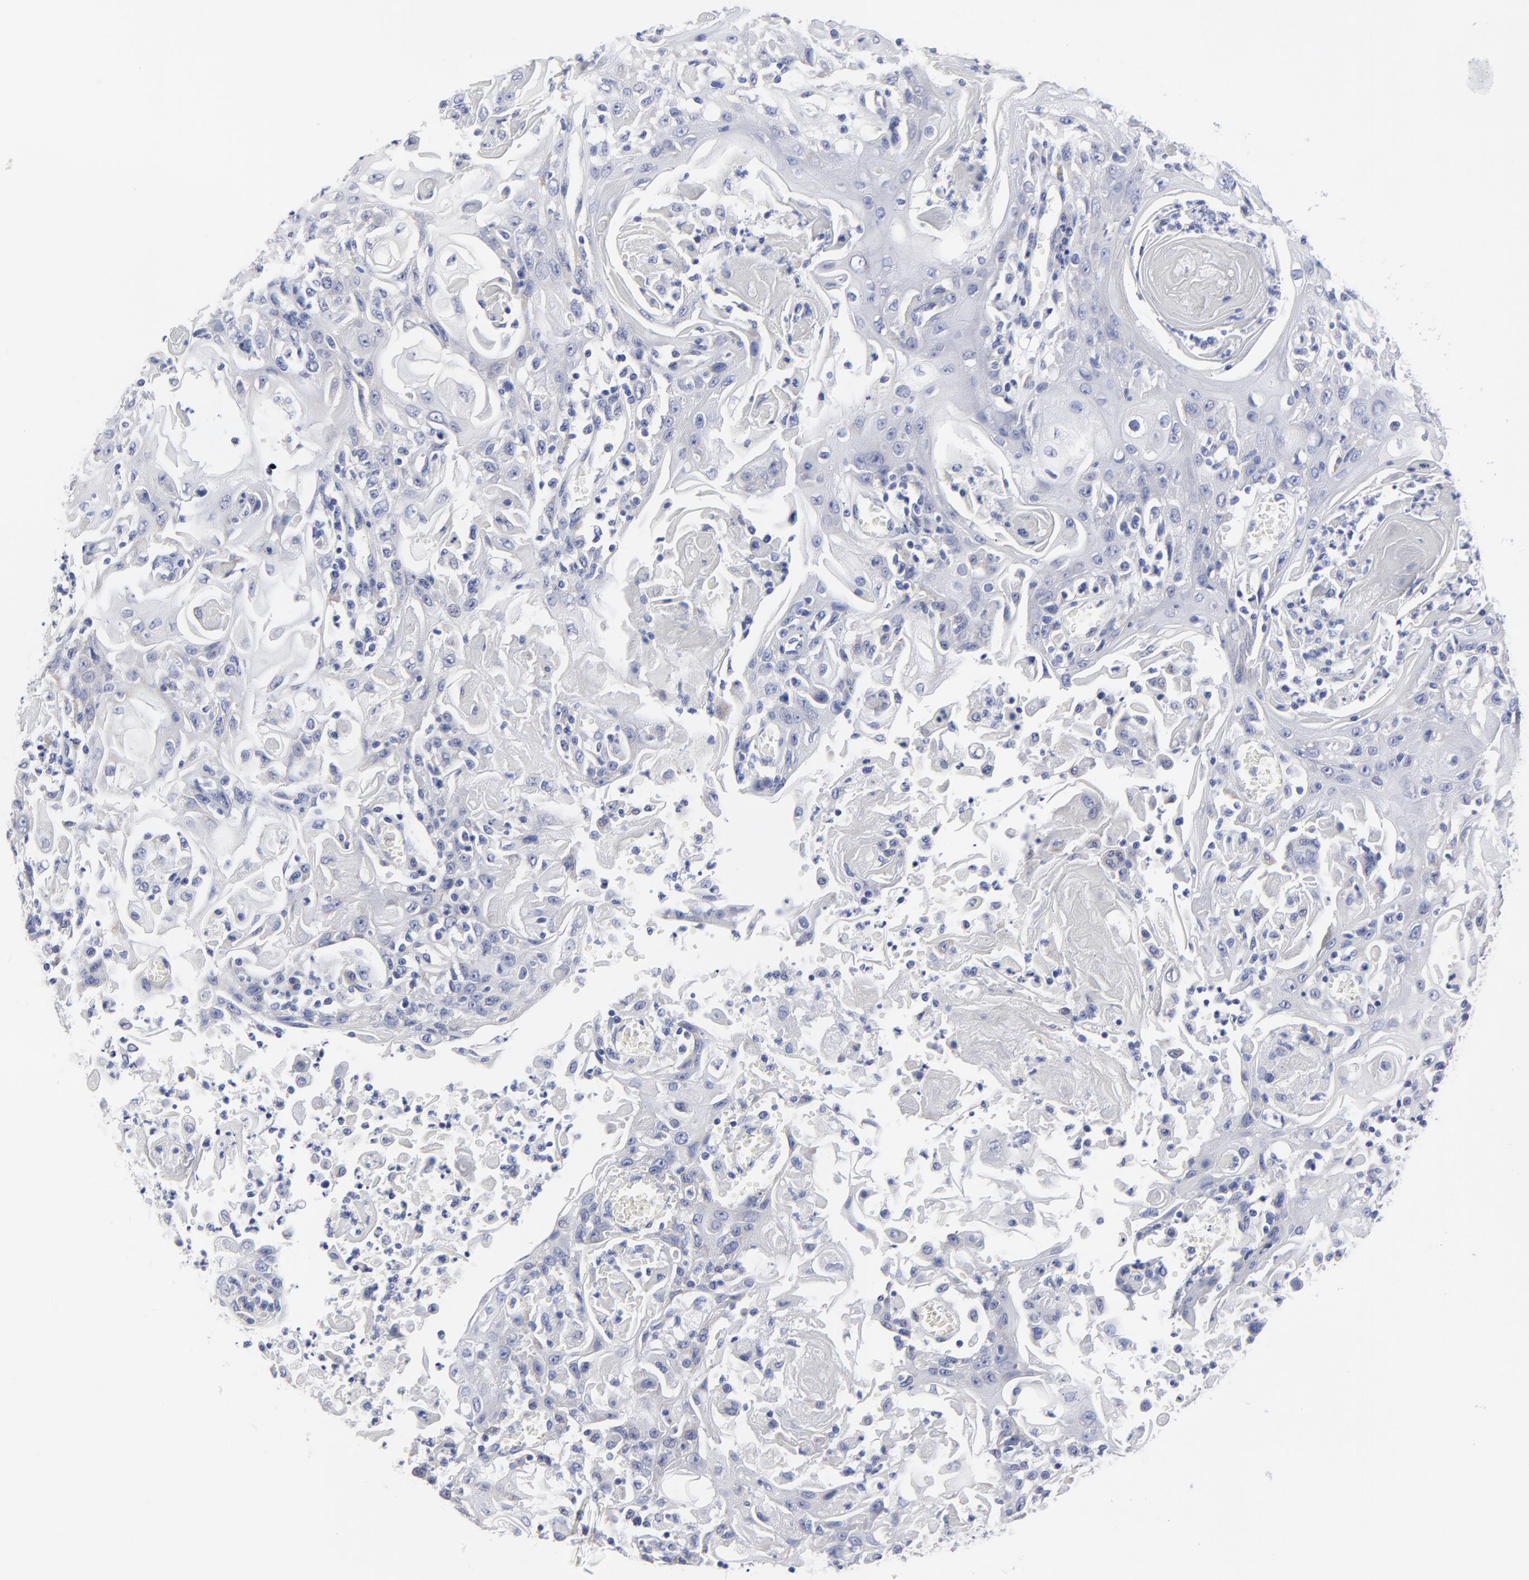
{"staining": {"intensity": "negative", "quantity": "none", "location": "none"}, "tissue": "head and neck cancer", "cell_type": "Tumor cells", "image_type": "cancer", "snomed": [{"axis": "morphology", "description": "Squamous cell carcinoma, NOS"}, {"axis": "topography", "description": "Oral tissue"}, {"axis": "topography", "description": "Head-Neck"}], "caption": "DAB (3,3'-diaminobenzidine) immunohistochemical staining of squamous cell carcinoma (head and neck) displays no significant staining in tumor cells. Nuclei are stained in blue.", "gene": "DUSP9", "patient": {"sex": "female", "age": 76}}